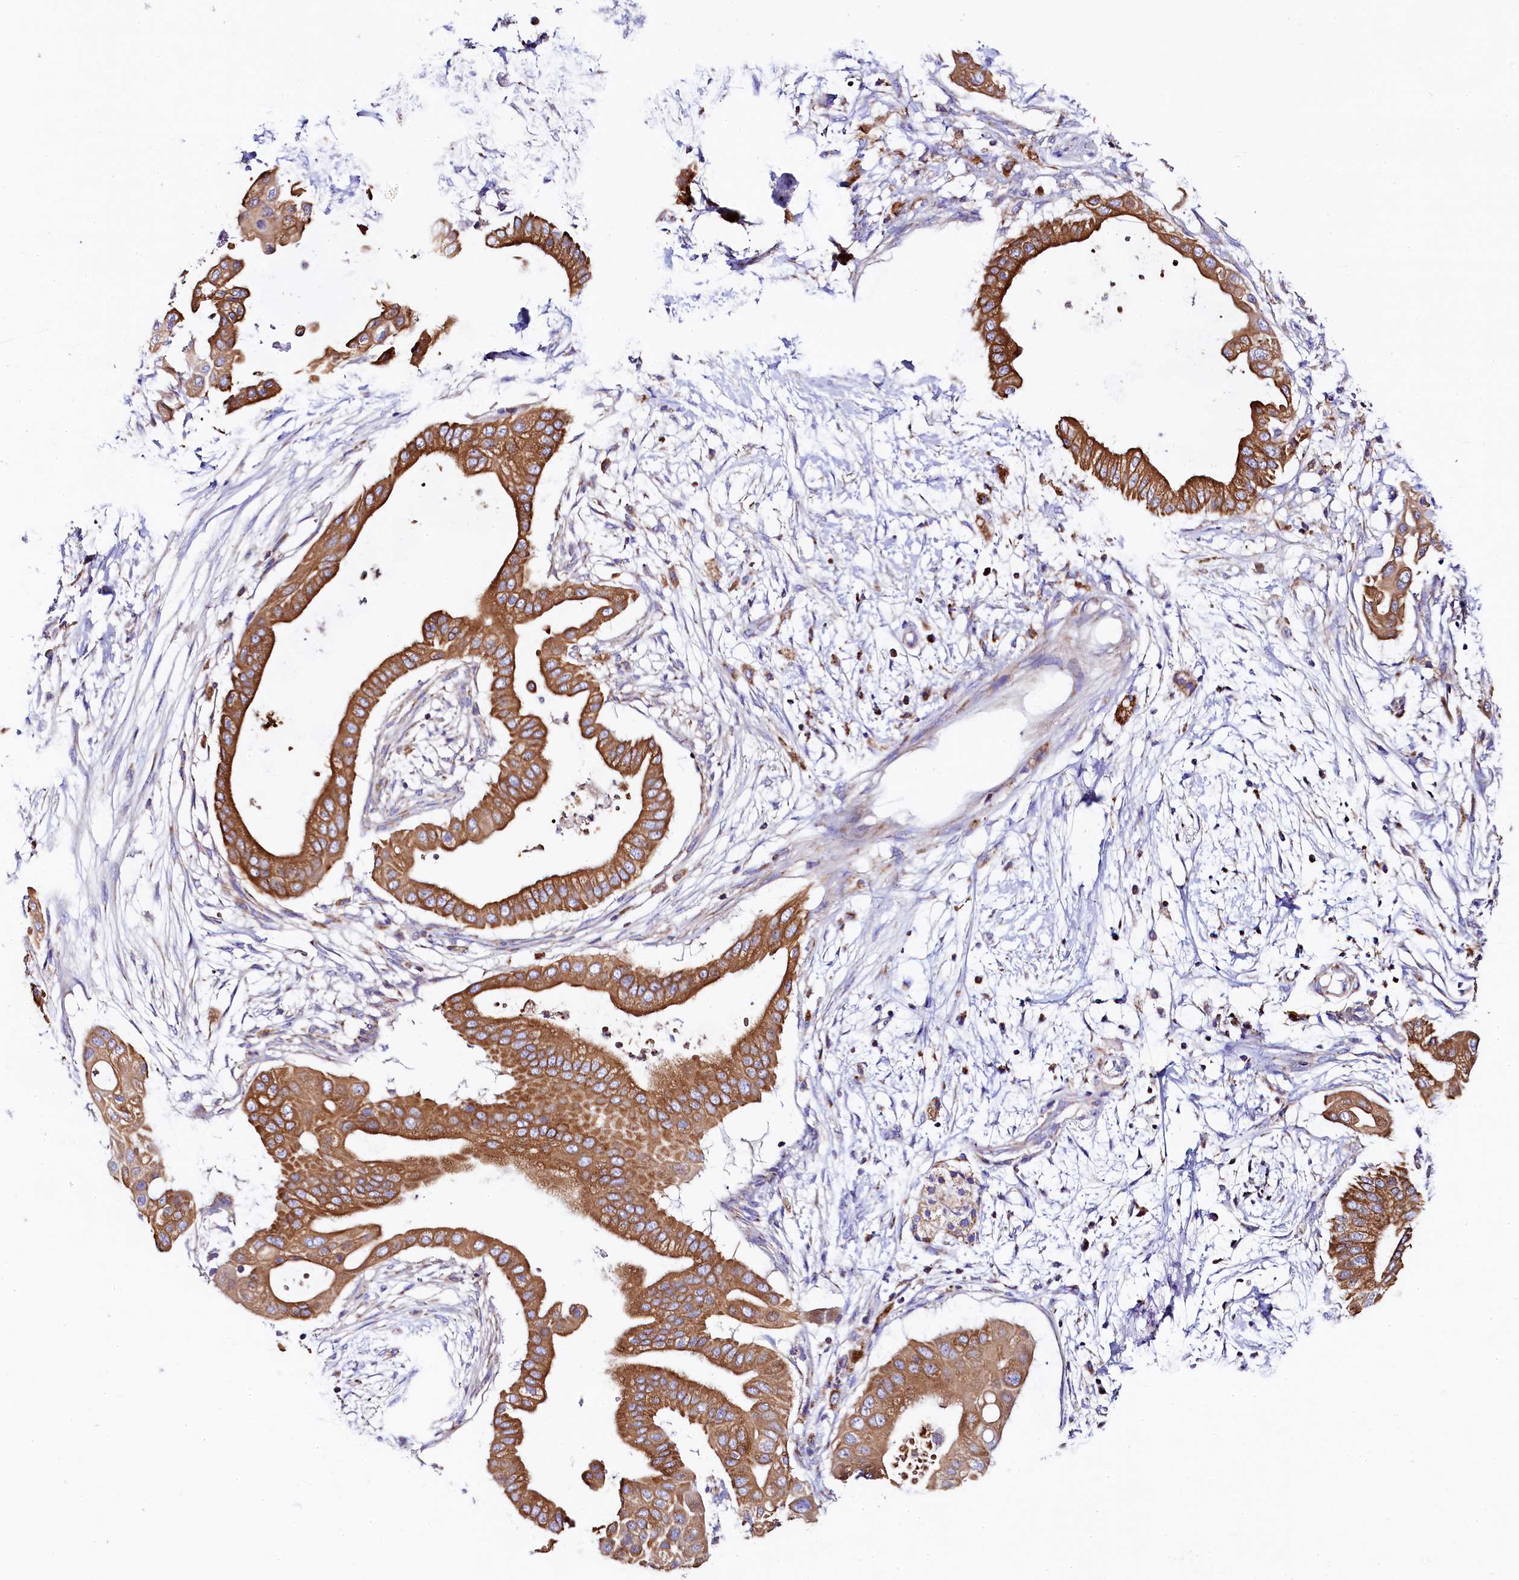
{"staining": {"intensity": "strong", "quantity": ">75%", "location": "cytoplasmic/membranous"}, "tissue": "pancreatic cancer", "cell_type": "Tumor cells", "image_type": "cancer", "snomed": [{"axis": "morphology", "description": "Adenocarcinoma, NOS"}, {"axis": "topography", "description": "Pancreas"}], "caption": "Immunohistochemical staining of adenocarcinoma (pancreatic) displays high levels of strong cytoplasmic/membranous staining in approximately >75% of tumor cells.", "gene": "CLYBL", "patient": {"sex": "male", "age": 68}}